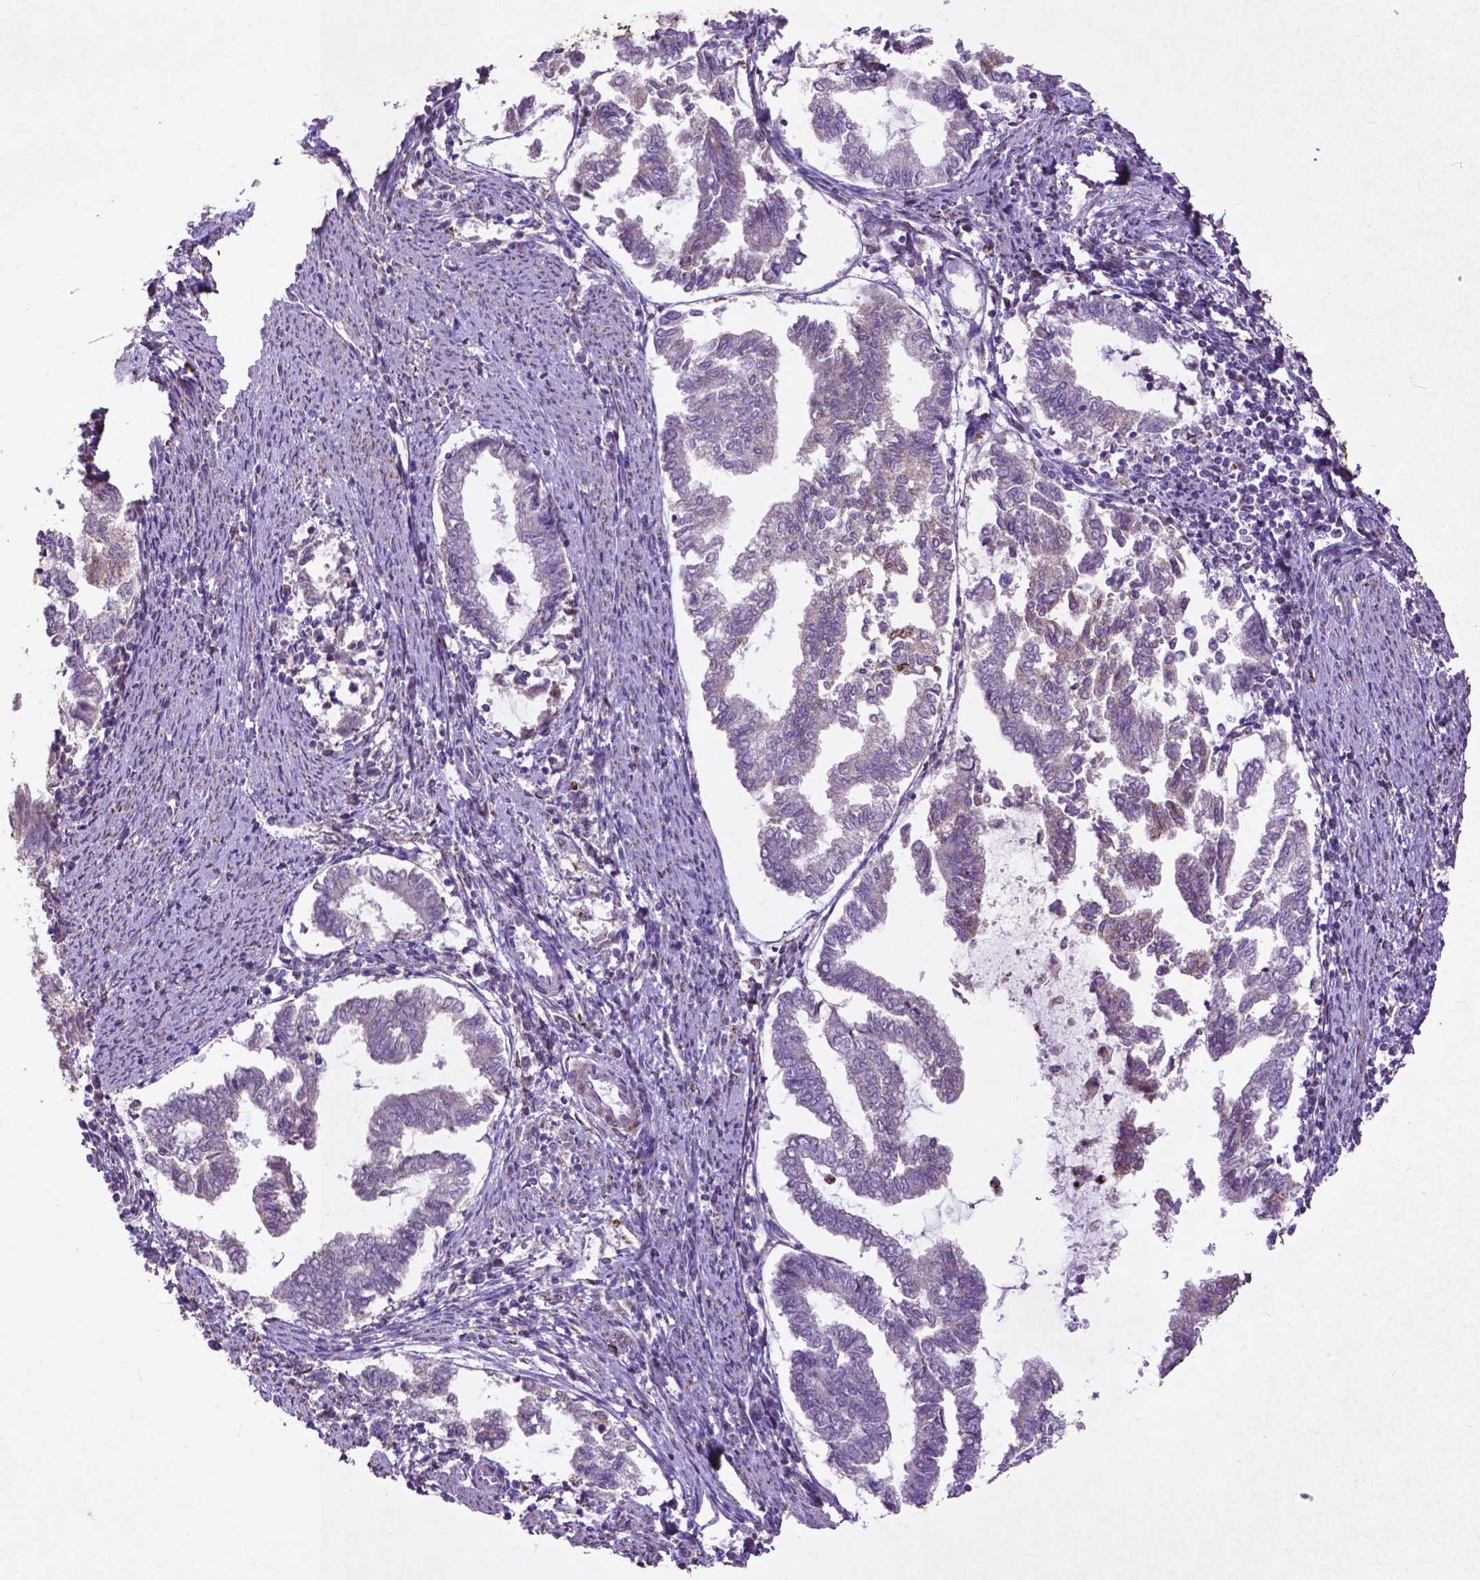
{"staining": {"intensity": "negative", "quantity": "none", "location": "none"}, "tissue": "endometrial cancer", "cell_type": "Tumor cells", "image_type": "cancer", "snomed": [{"axis": "morphology", "description": "Adenocarcinoma, NOS"}, {"axis": "topography", "description": "Endometrium"}], "caption": "Immunohistochemistry (IHC) histopathology image of endometrial cancer (adenocarcinoma) stained for a protein (brown), which displays no staining in tumor cells. (Immunohistochemistry (IHC), brightfield microscopy, high magnification).", "gene": "THEGL", "patient": {"sex": "female", "age": 79}}